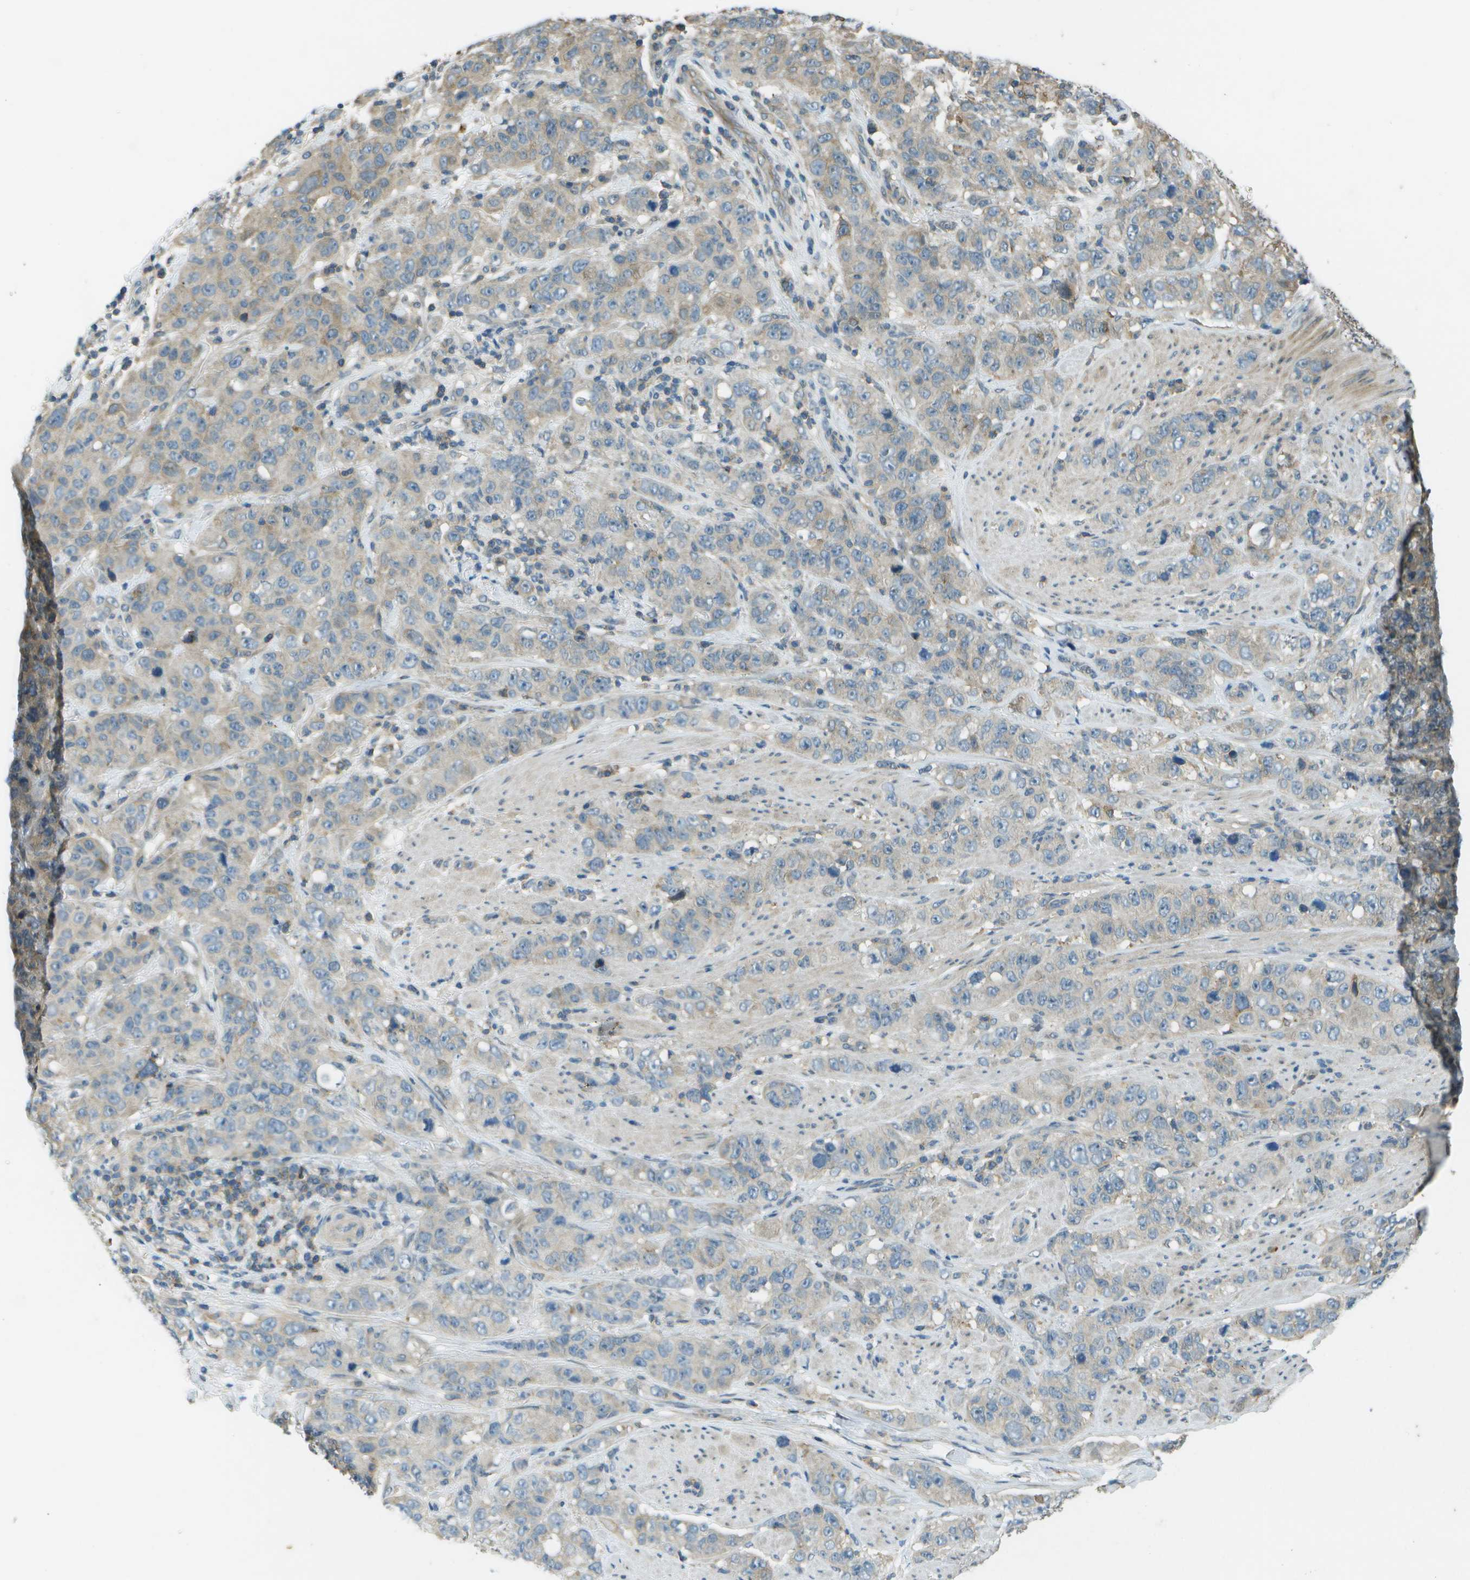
{"staining": {"intensity": "weak", "quantity": "<25%", "location": "cytoplasmic/membranous"}, "tissue": "stomach cancer", "cell_type": "Tumor cells", "image_type": "cancer", "snomed": [{"axis": "morphology", "description": "Adenocarcinoma, NOS"}, {"axis": "topography", "description": "Stomach"}], "caption": "A high-resolution photomicrograph shows immunohistochemistry staining of adenocarcinoma (stomach), which demonstrates no significant expression in tumor cells.", "gene": "LRRC66", "patient": {"sex": "male", "age": 48}}